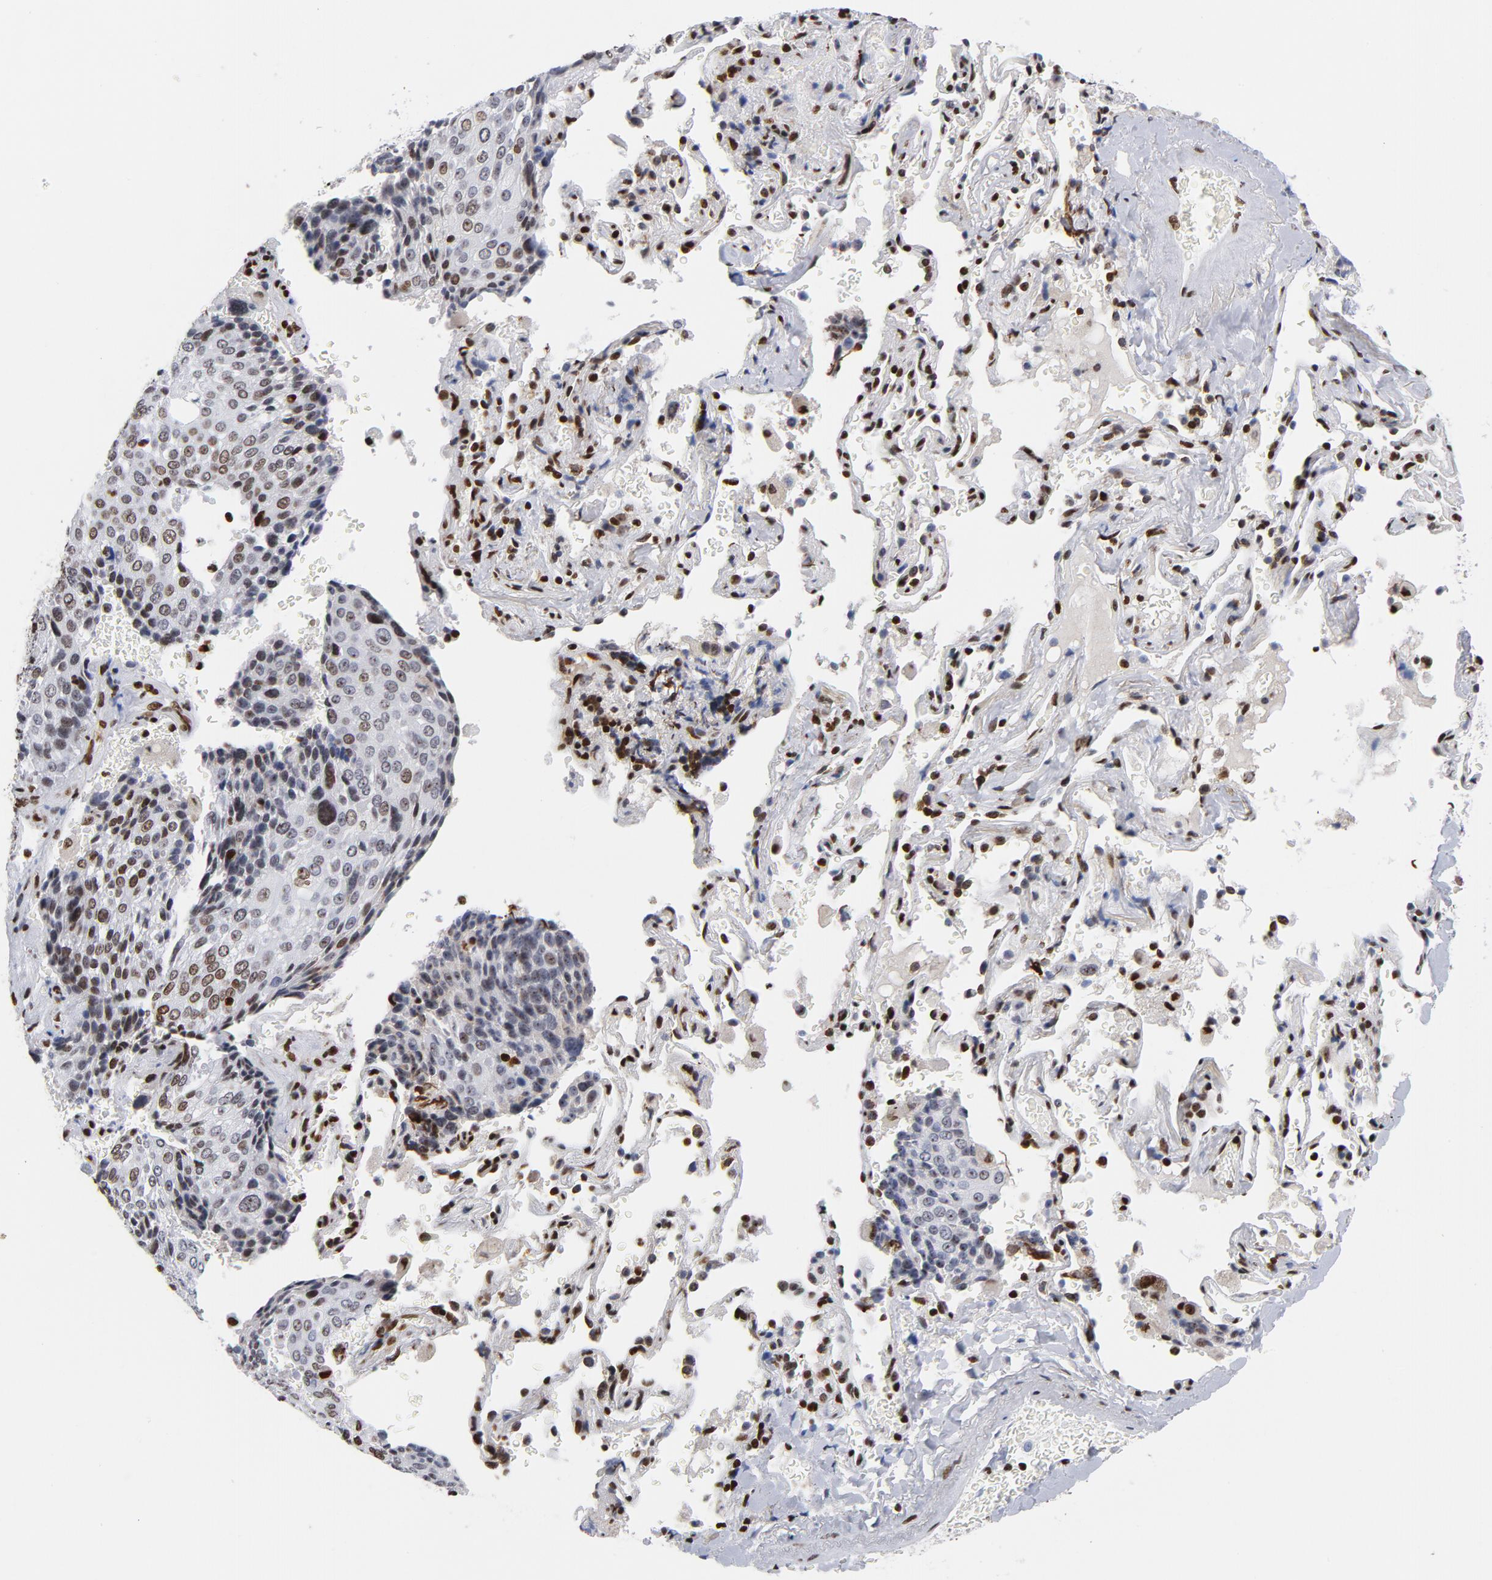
{"staining": {"intensity": "moderate", "quantity": ">75%", "location": "nuclear"}, "tissue": "lung cancer", "cell_type": "Tumor cells", "image_type": "cancer", "snomed": [{"axis": "morphology", "description": "Squamous cell carcinoma, NOS"}, {"axis": "topography", "description": "Lung"}], "caption": "Lung squamous cell carcinoma stained with a brown dye demonstrates moderate nuclear positive staining in approximately >75% of tumor cells.", "gene": "TOP2B", "patient": {"sex": "male", "age": 54}}